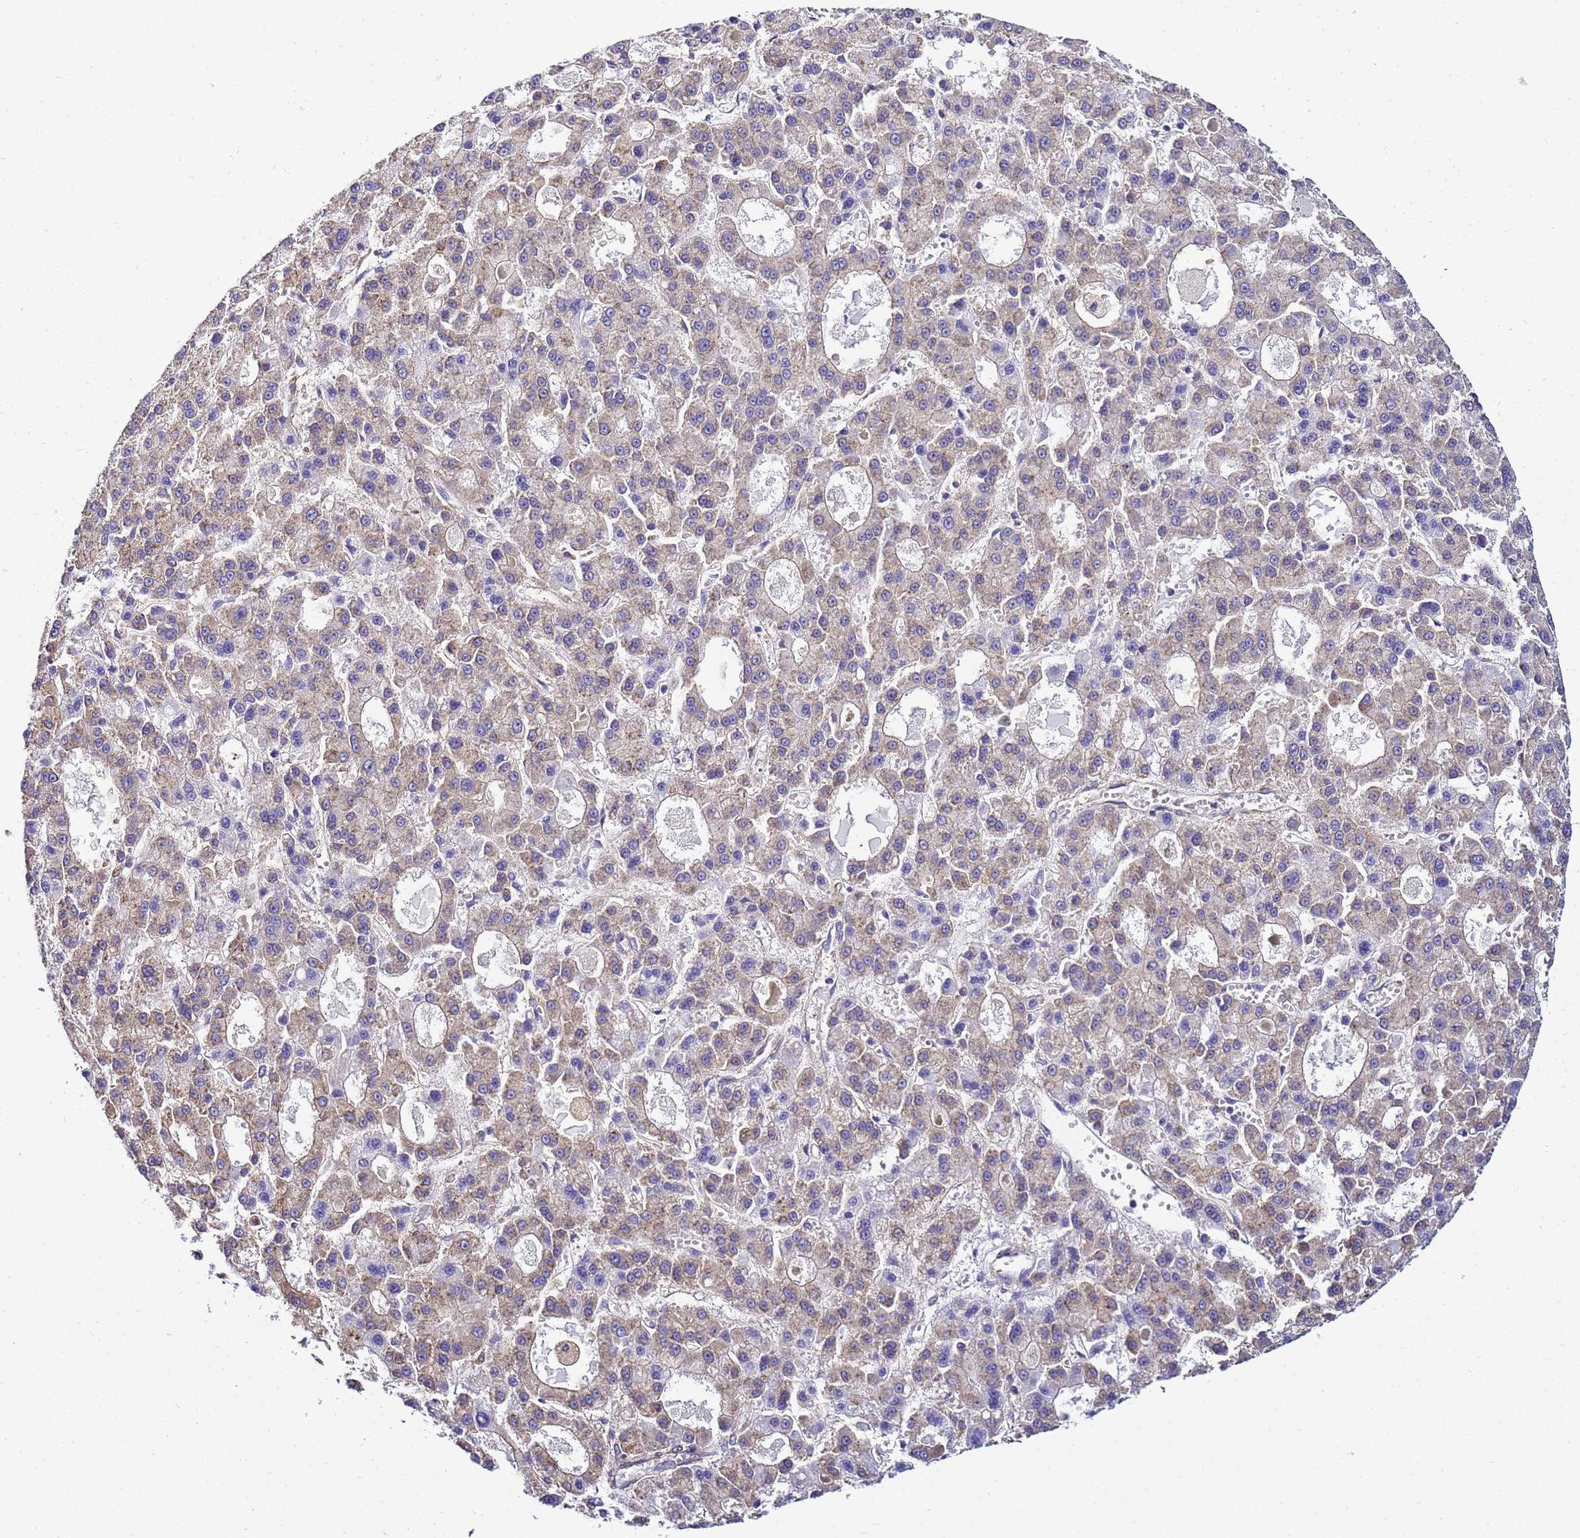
{"staining": {"intensity": "weak", "quantity": "<25%", "location": "cytoplasmic/membranous"}, "tissue": "liver cancer", "cell_type": "Tumor cells", "image_type": "cancer", "snomed": [{"axis": "morphology", "description": "Carcinoma, Hepatocellular, NOS"}, {"axis": "topography", "description": "Liver"}], "caption": "Immunohistochemistry (IHC) image of human liver cancer (hepatocellular carcinoma) stained for a protein (brown), which shows no positivity in tumor cells.", "gene": "NARS1", "patient": {"sex": "male", "age": 70}}